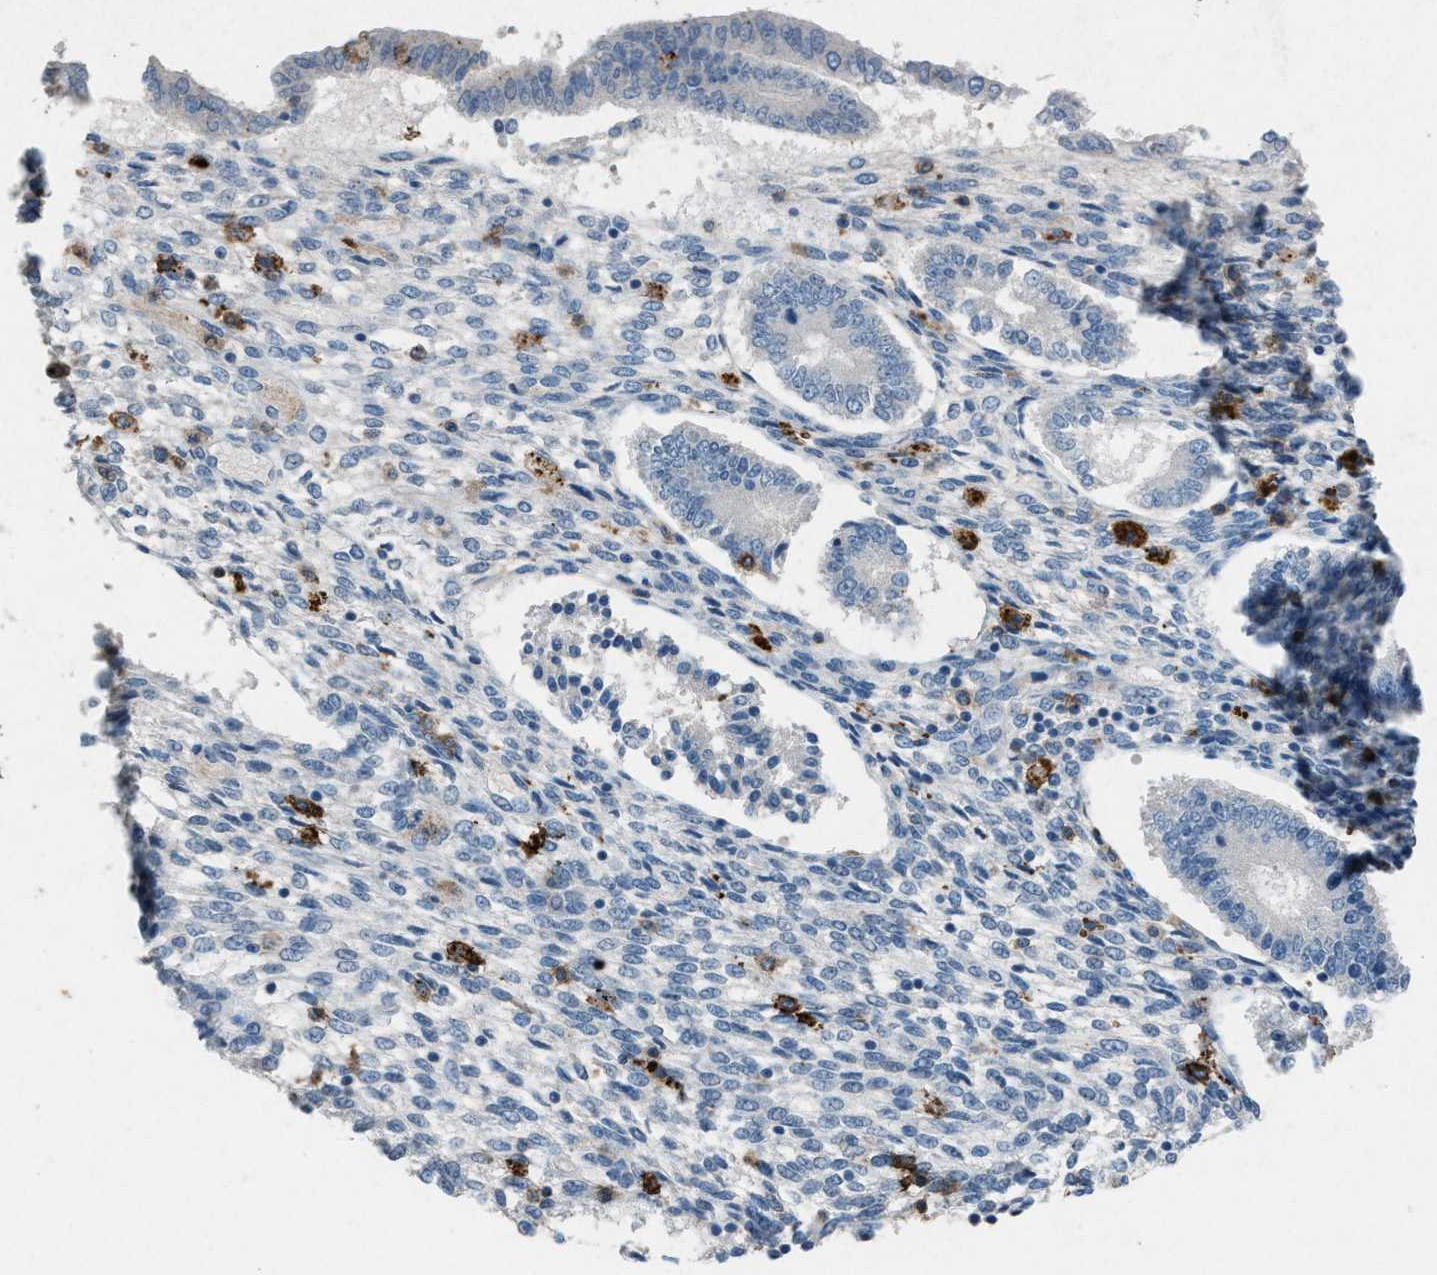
{"staining": {"intensity": "negative", "quantity": "none", "location": "none"}, "tissue": "endometrium", "cell_type": "Cells in endometrial stroma", "image_type": "normal", "snomed": [{"axis": "morphology", "description": "Normal tissue, NOS"}, {"axis": "topography", "description": "Endometrium"}], "caption": "Protein analysis of unremarkable endometrium exhibits no significant staining in cells in endometrial stroma.", "gene": "FCER1G", "patient": {"sex": "female", "age": 42}}